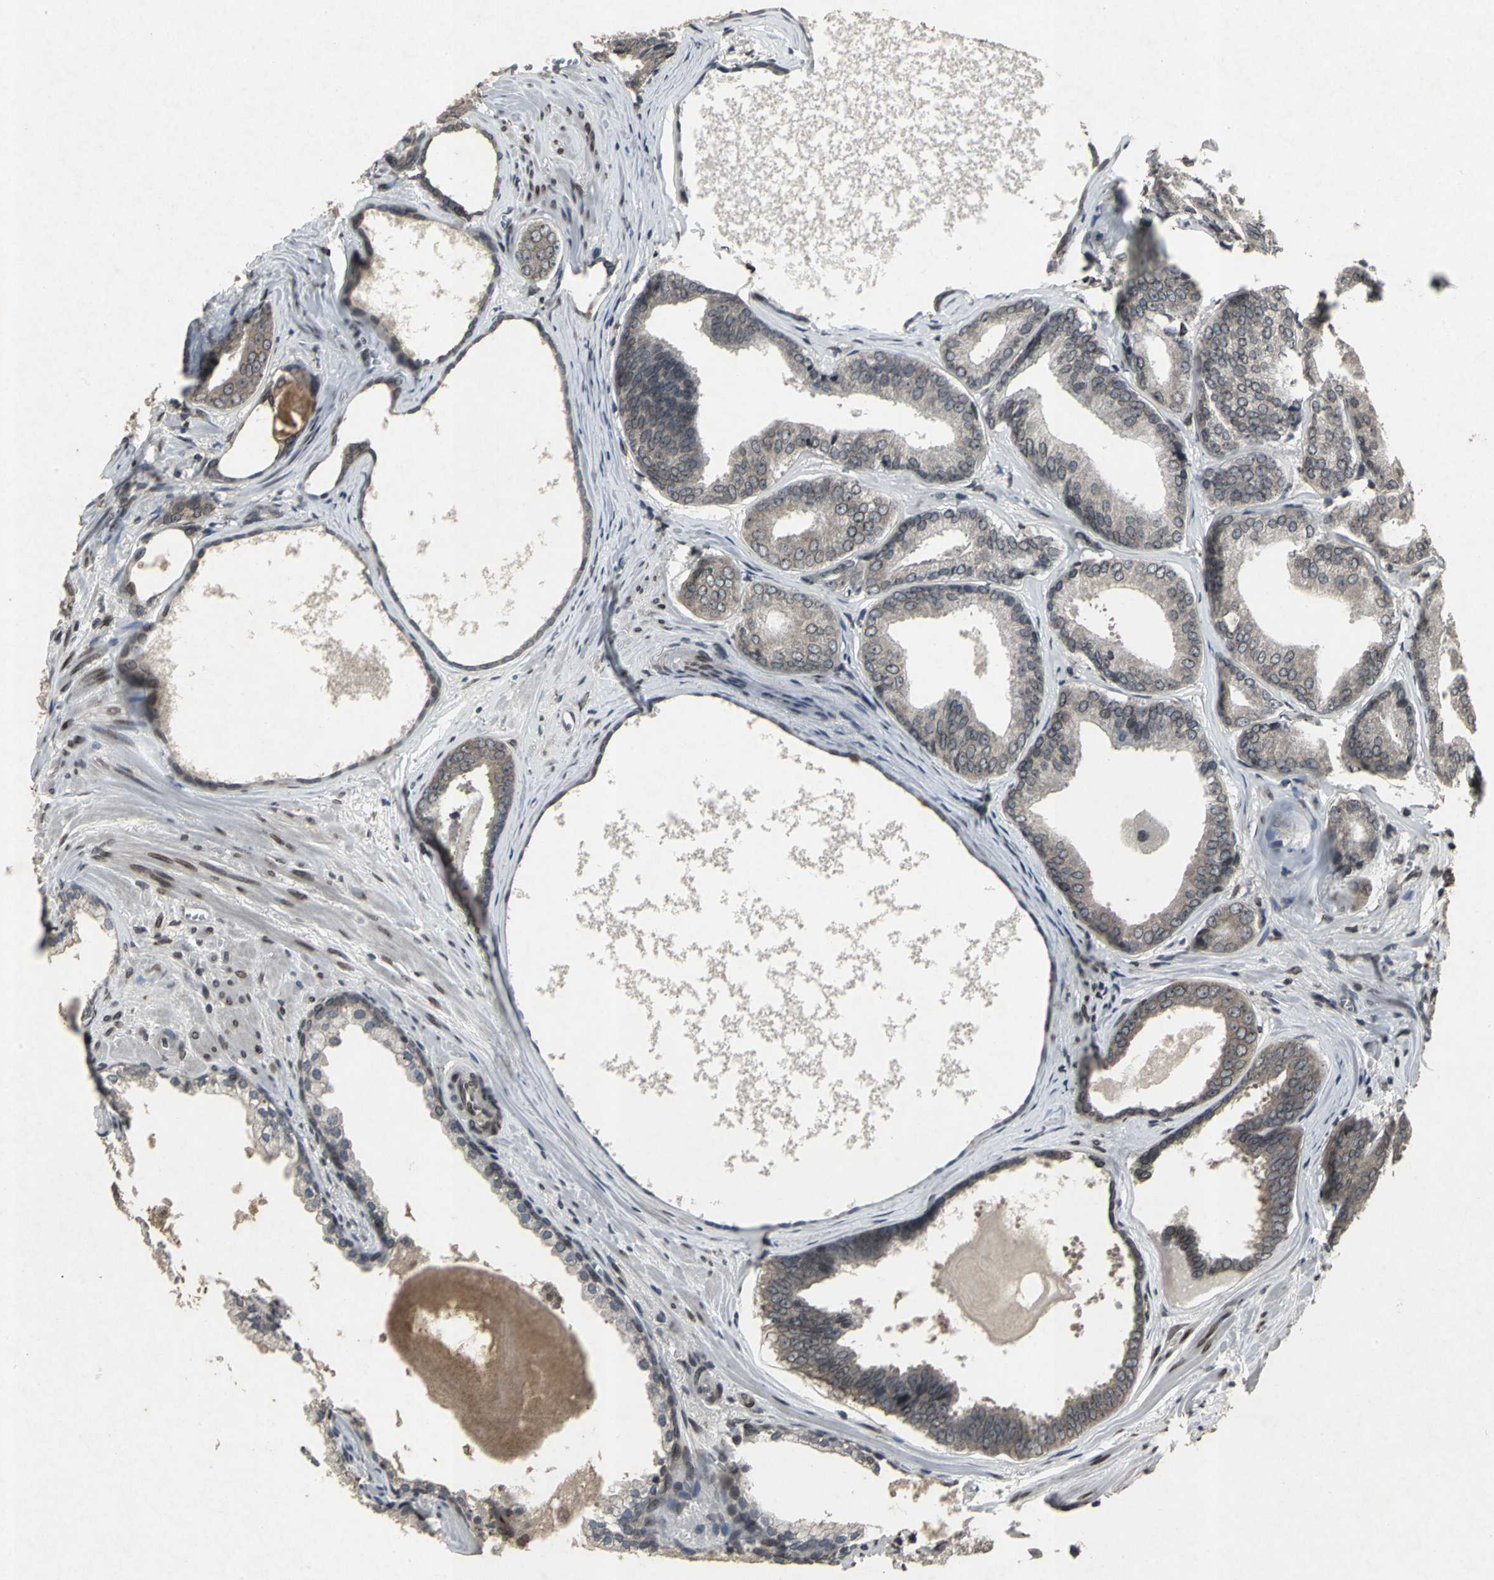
{"staining": {"intensity": "weak", "quantity": ">75%", "location": "cytoplasmic/membranous"}, "tissue": "prostate cancer", "cell_type": "Tumor cells", "image_type": "cancer", "snomed": [{"axis": "morphology", "description": "Adenocarcinoma, Medium grade"}, {"axis": "topography", "description": "Prostate"}], "caption": "Protein expression analysis of human prostate cancer (adenocarcinoma (medium-grade)) reveals weak cytoplasmic/membranous staining in about >75% of tumor cells.", "gene": "SH2B3", "patient": {"sex": "male", "age": 79}}